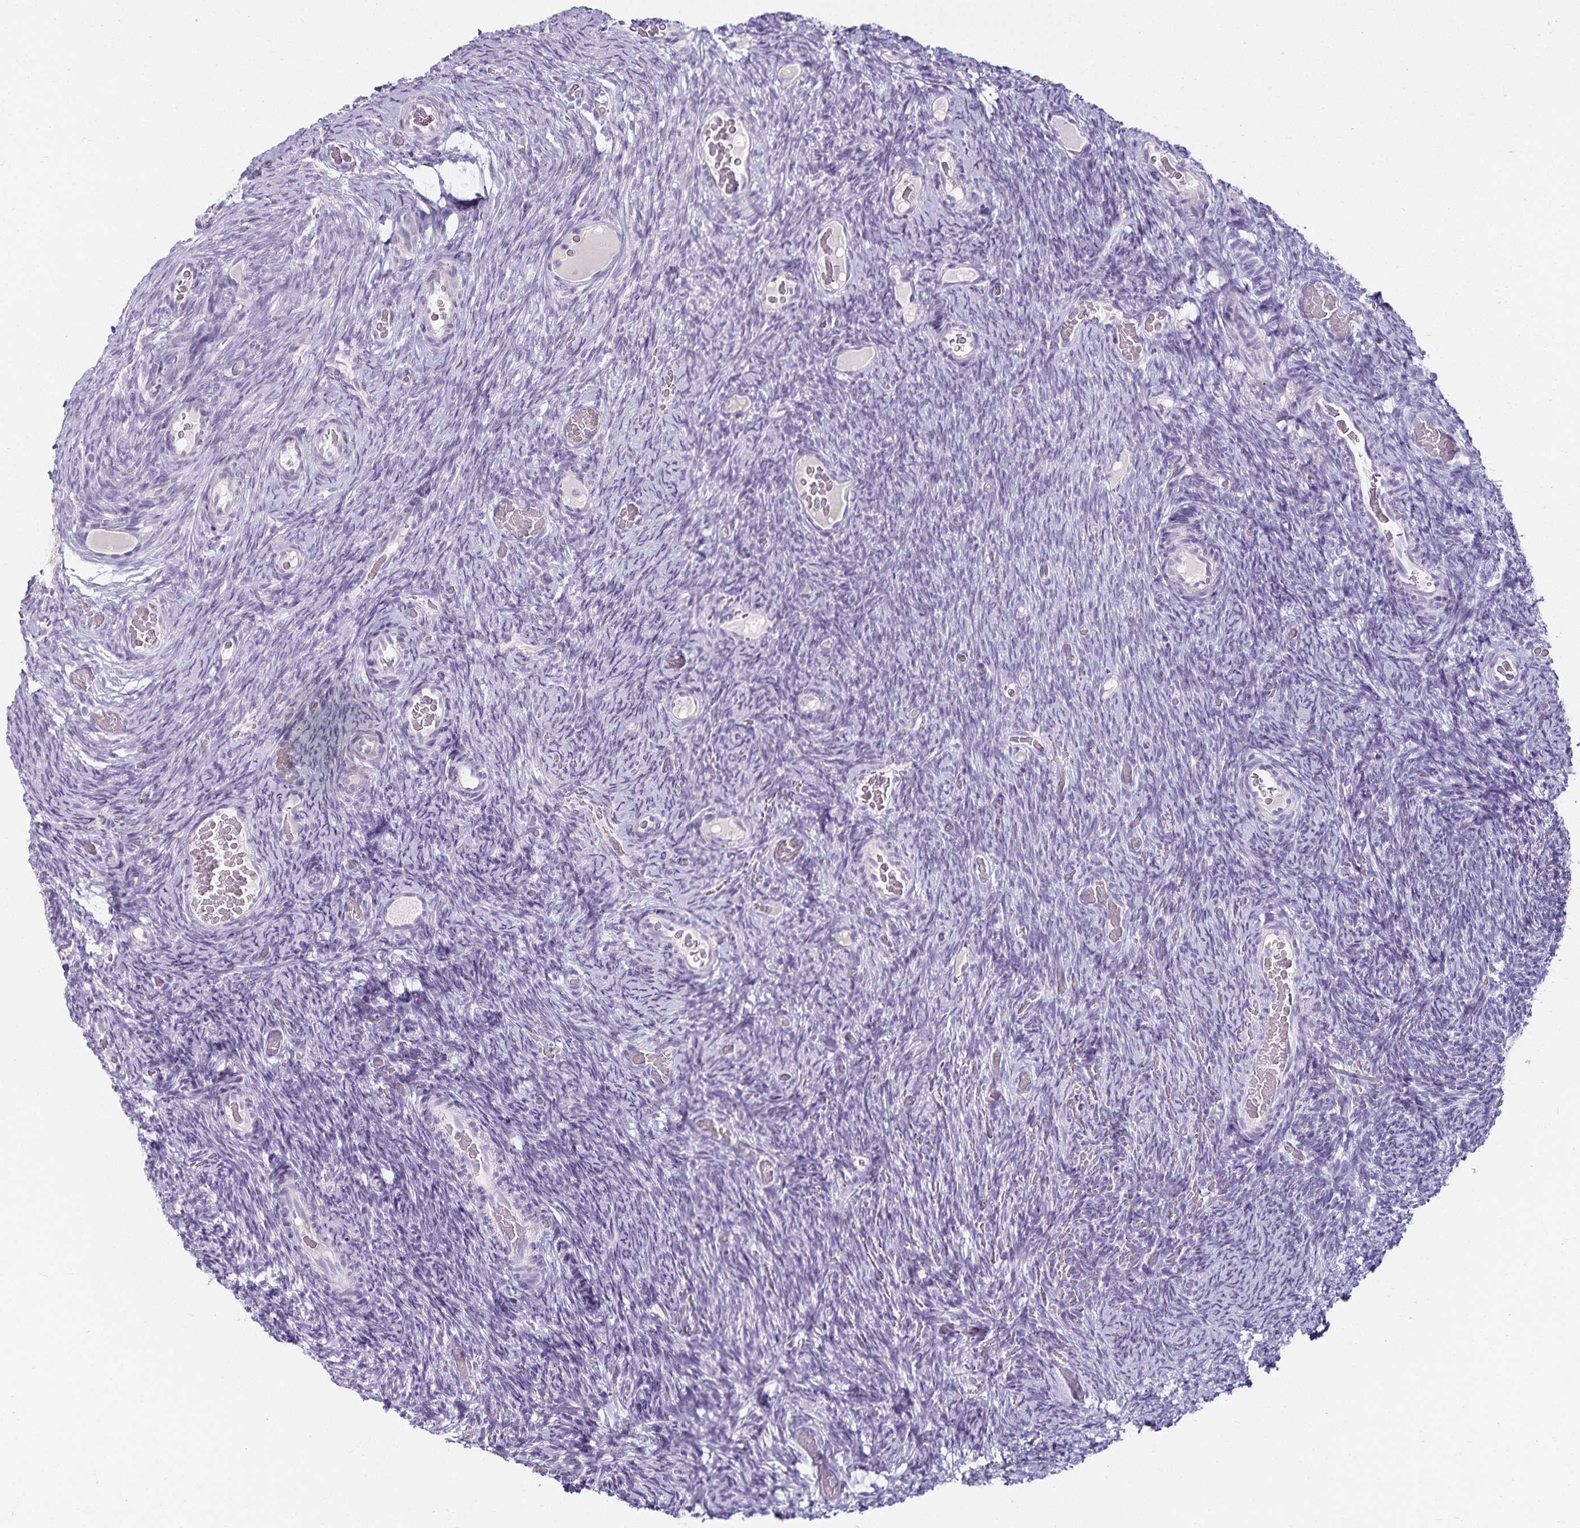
{"staining": {"intensity": "negative", "quantity": "none", "location": "none"}, "tissue": "ovary", "cell_type": "Follicle cells", "image_type": "normal", "snomed": [{"axis": "morphology", "description": "Normal tissue, NOS"}, {"axis": "topography", "description": "Ovary"}], "caption": "IHC photomicrograph of unremarkable ovary stained for a protein (brown), which exhibits no expression in follicle cells.", "gene": "CA12", "patient": {"sex": "female", "age": 34}}